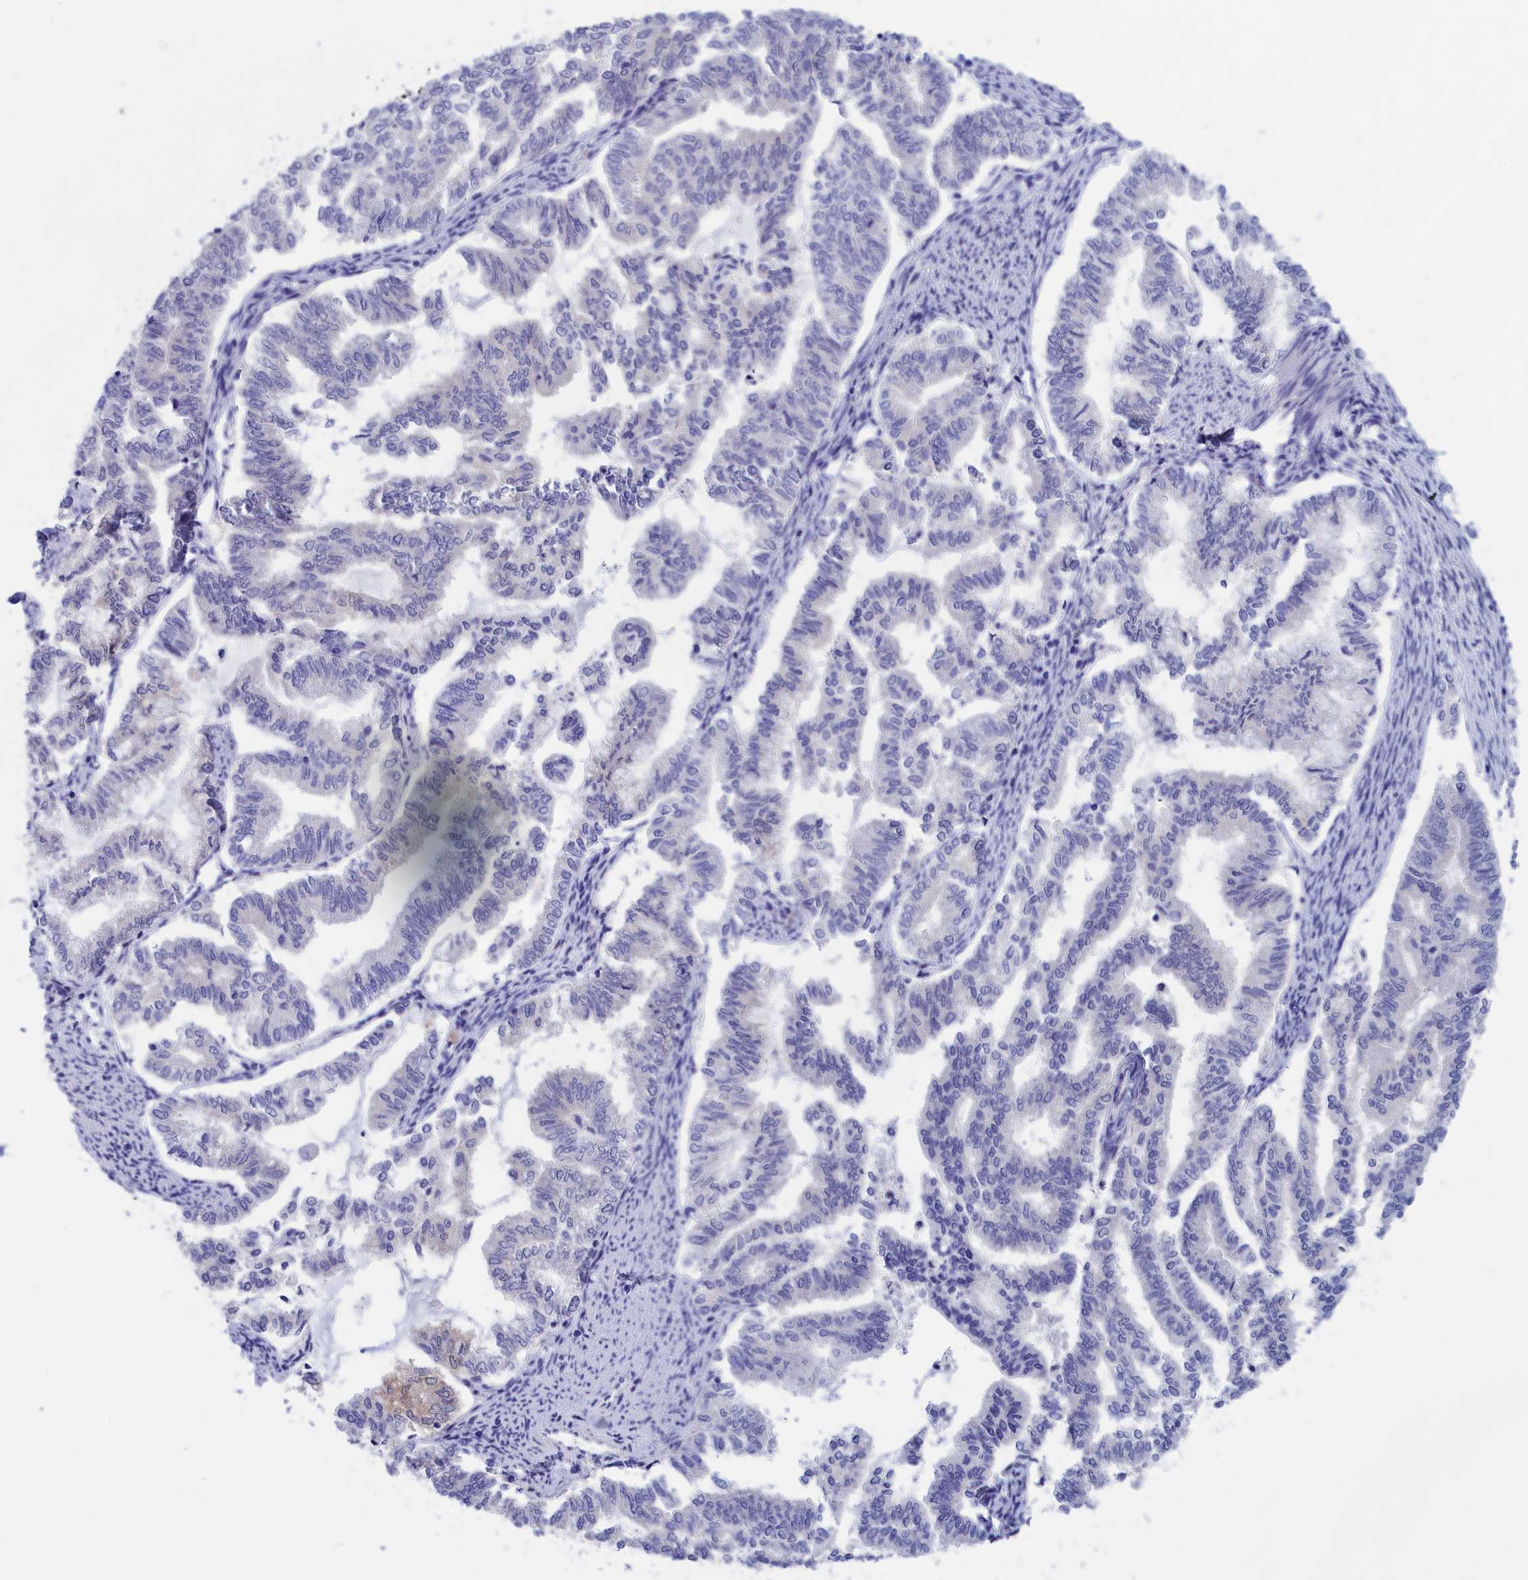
{"staining": {"intensity": "negative", "quantity": "none", "location": "none"}, "tissue": "endometrial cancer", "cell_type": "Tumor cells", "image_type": "cancer", "snomed": [{"axis": "morphology", "description": "Adenocarcinoma, NOS"}, {"axis": "topography", "description": "Endometrium"}], "caption": "Human adenocarcinoma (endometrial) stained for a protein using immunohistochemistry (IHC) reveals no staining in tumor cells.", "gene": "VPS35L", "patient": {"sex": "female", "age": 79}}